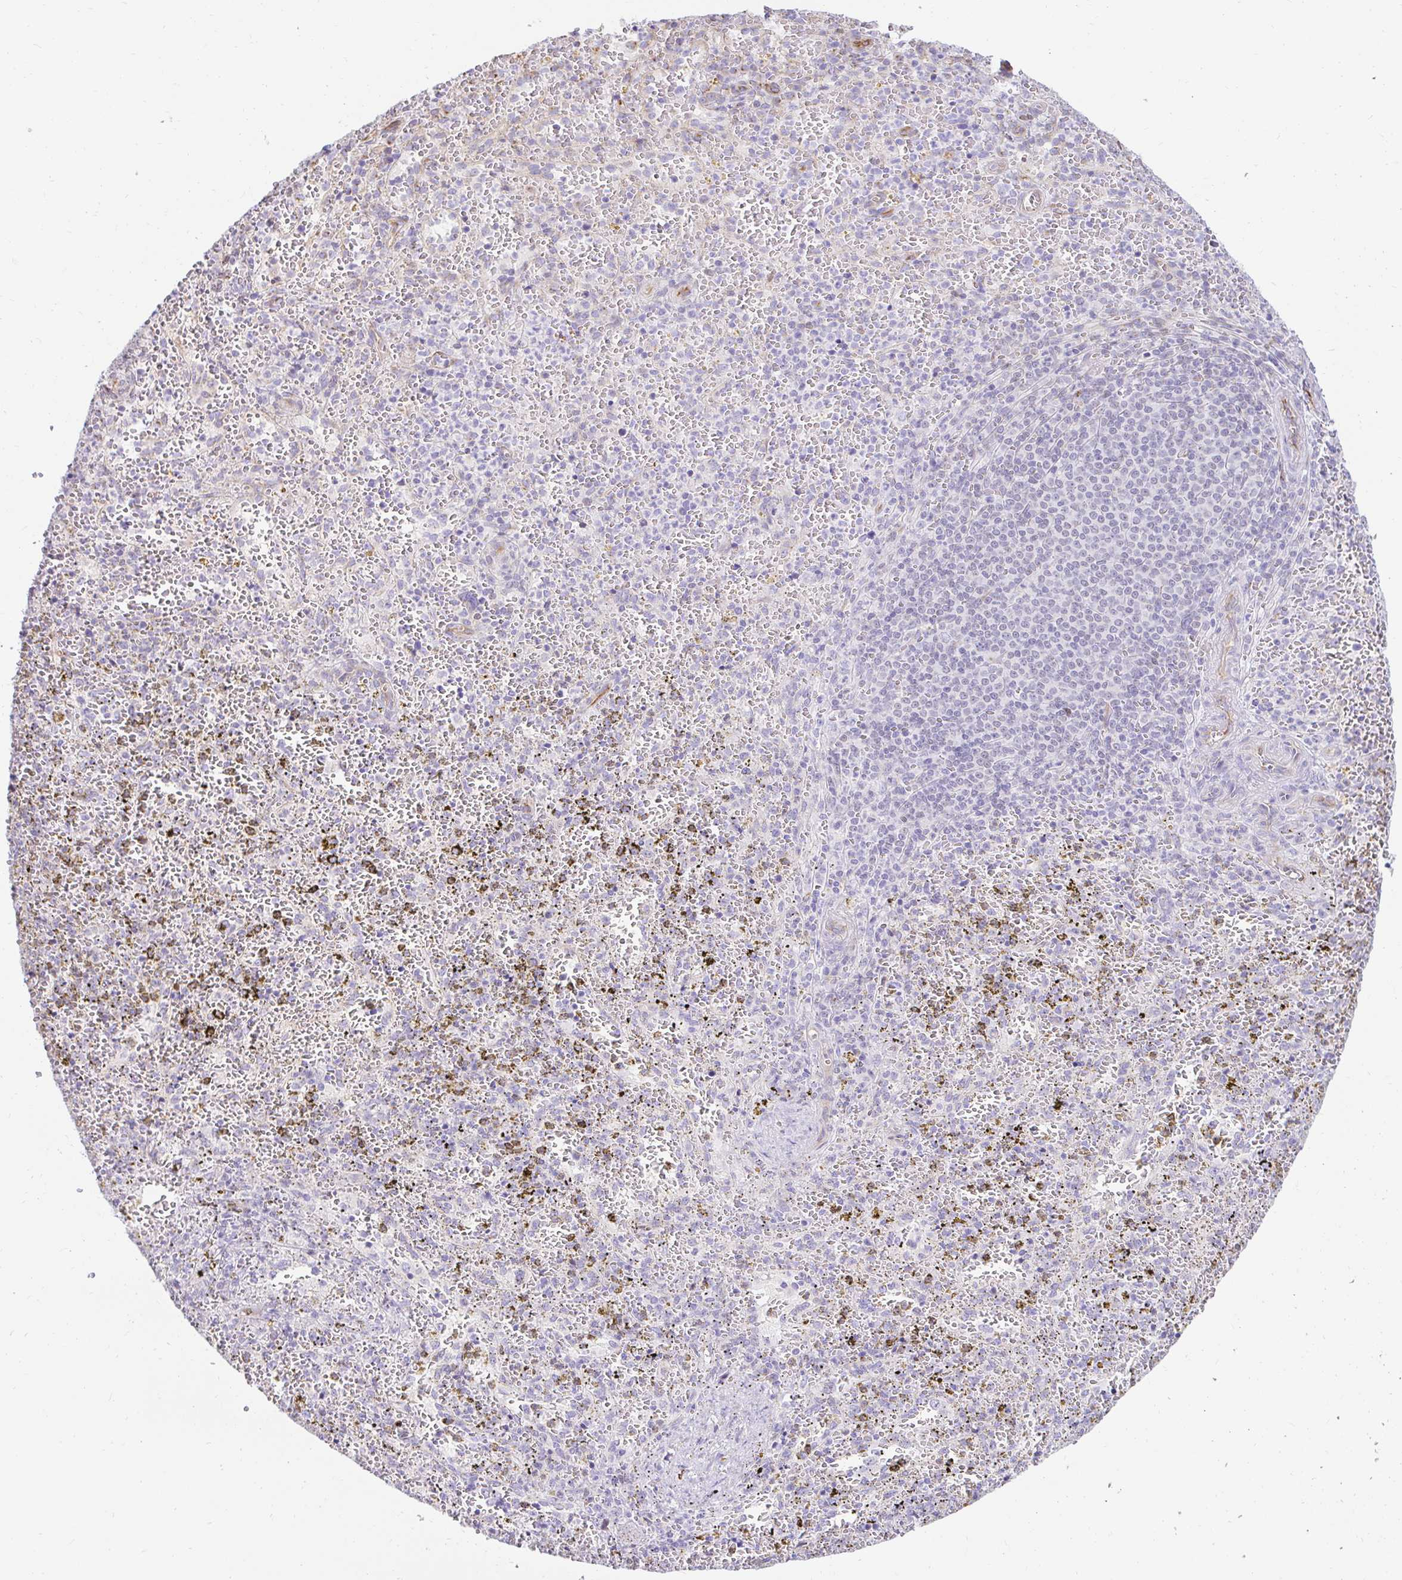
{"staining": {"intensity": "negative", "quantity": "none", "location": "none"}, "tissue": "spleen", "cell_type": "Cells in red pulp", "image_type": "normal", "snomed": [{"axis": "morphology", "description": "Normal tissue, NOS"}, {"axis": "topography", "description": "Spleen"}], "caption": "Cells in red pulp show no significant expression in normal spleen. Nuclei are stained in blue.", "gene": "CAPSL", "patient": {"sex": "female", "age": 50}}